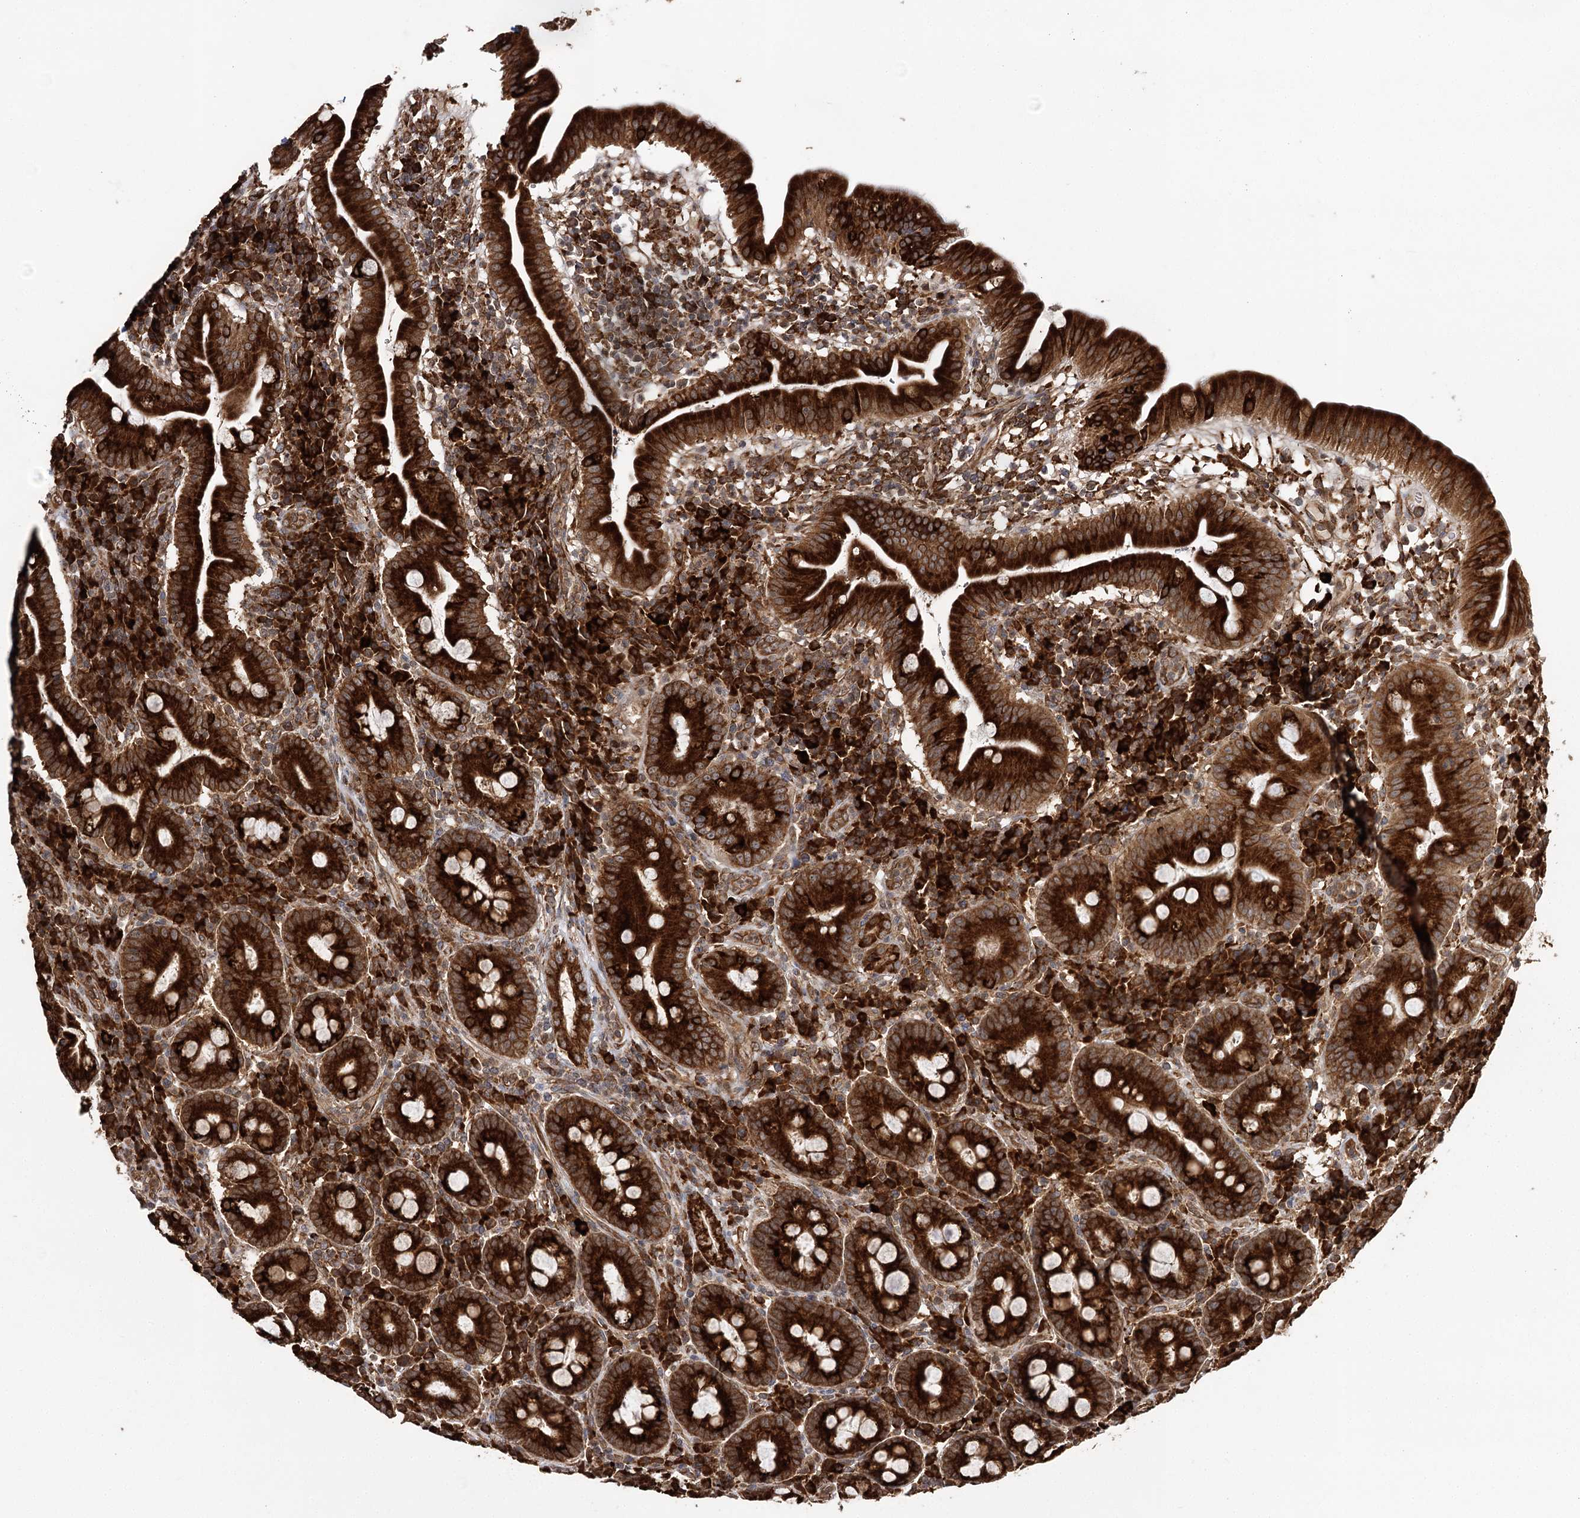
{"staining": {"intensity": "strong", "quantity": ">75%", "location": "cytoplasmic/membranous,nuclear"}, "tissue": "duodenum", "cell_type": "Glandular cells", "image_type": "normal", "snomed": [{"axis": "morphology", "description": "Normal tissue, NOS"}, {"axis": "topography", "description": "Duodenum"}], "caption": "Benign duodenum displays strong cytoplasmic/membranous,nuclear expression in about >75% of glandular cells, visualized by immunohistochemistry.", "gene": "DNAJB14", "patient": {"sex": "male", "age": 50}}